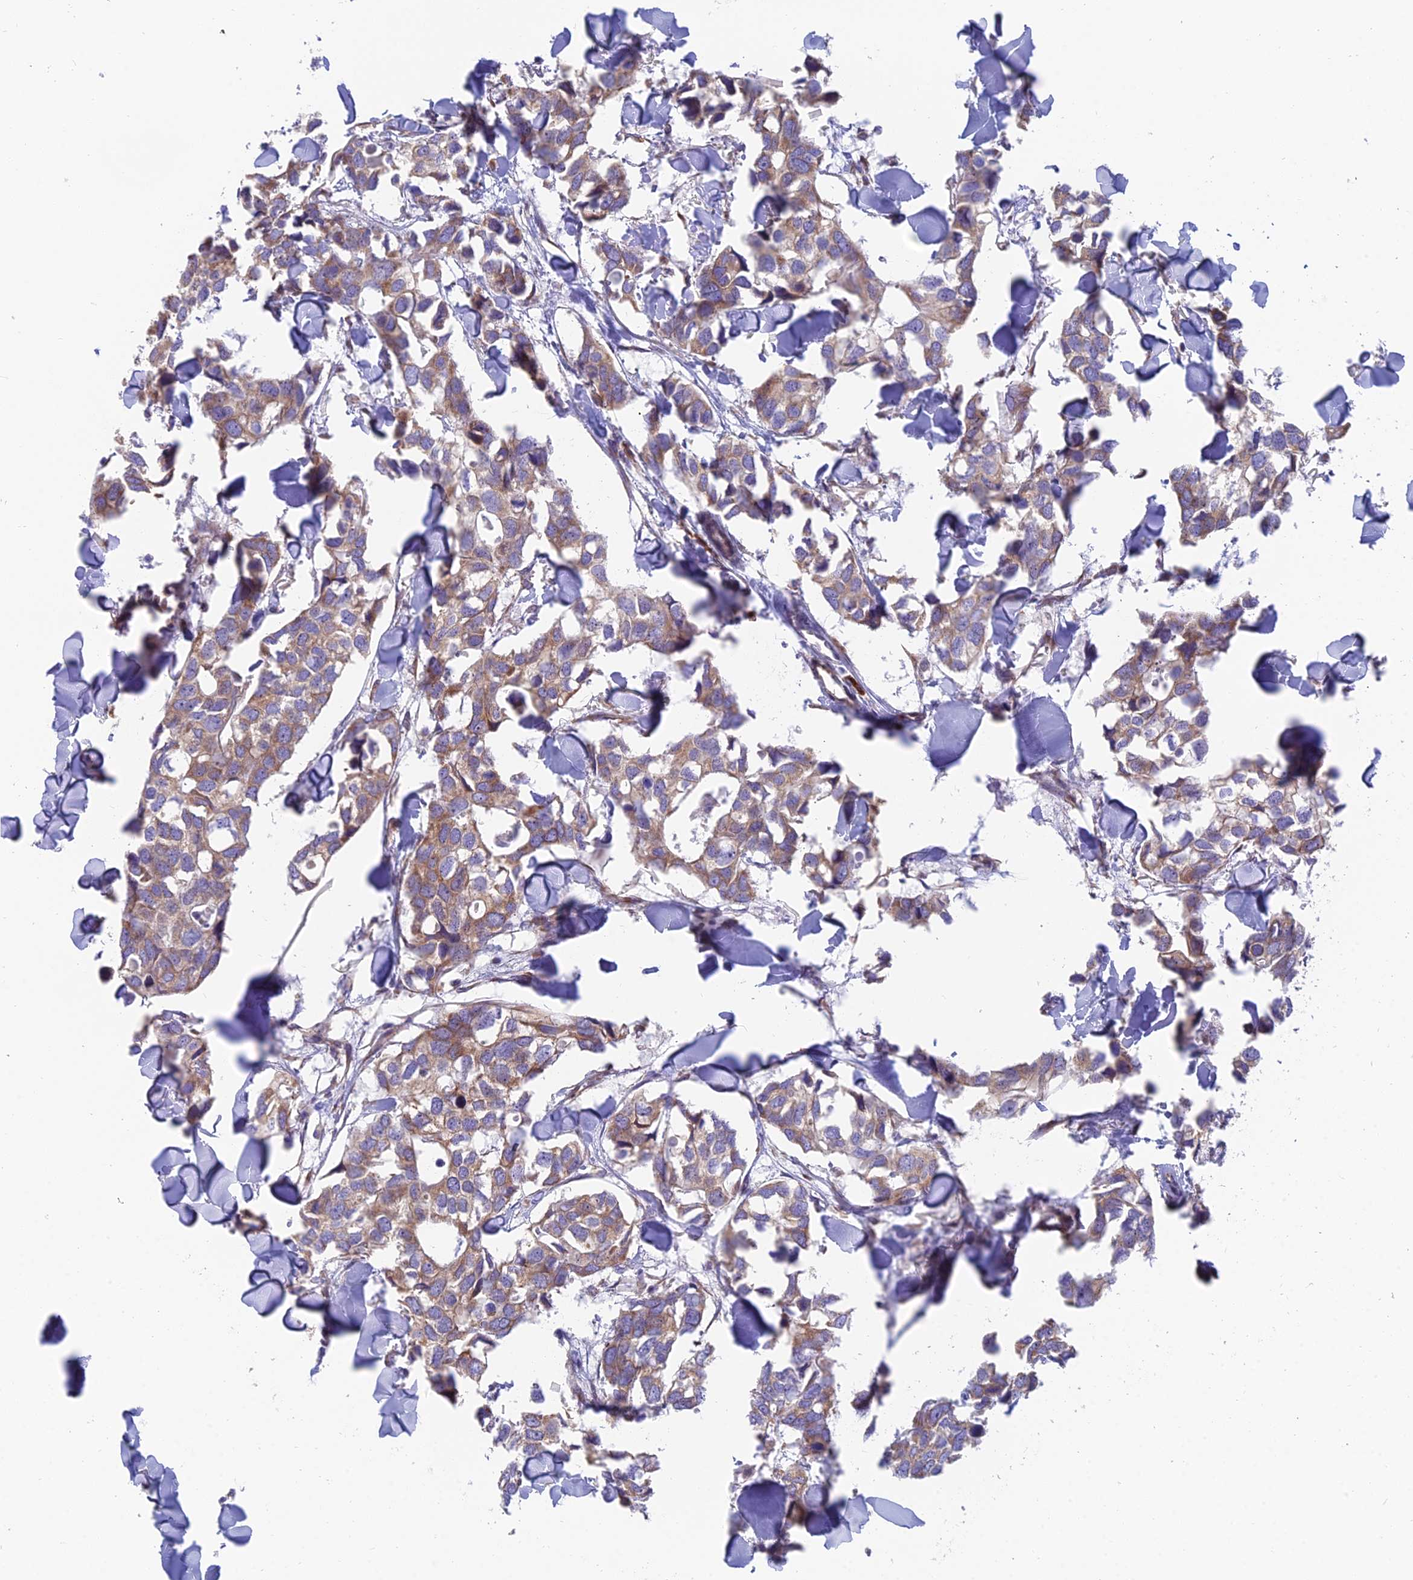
{"staining": {"intensity": "moderate", "quantity": ">75%", "location": "cytoplasmic/membranous"}, "tissue": "breast cancer", "cell_type": "Tumor cells", "image_type": "cancer", "snomed": [{"axis": "morphology", "description": "Duct carcinoma"}, {"axis": "topography", "description": "Breast"}], "caption": "DAB immunohistochemical staining of breast invasive ductal carcinoma demonstrates moderate cytoplasmic/membranous protein positivity in about >75% of tumor cells. The staining was performed using DAB (3,3'-diaminobenzidine), with brown indicating positive protein expression. Nuclei are stained blue with hematoxylin.", "gene": "TBC1D20", "patient": {"sex": "female", "age": 83}}